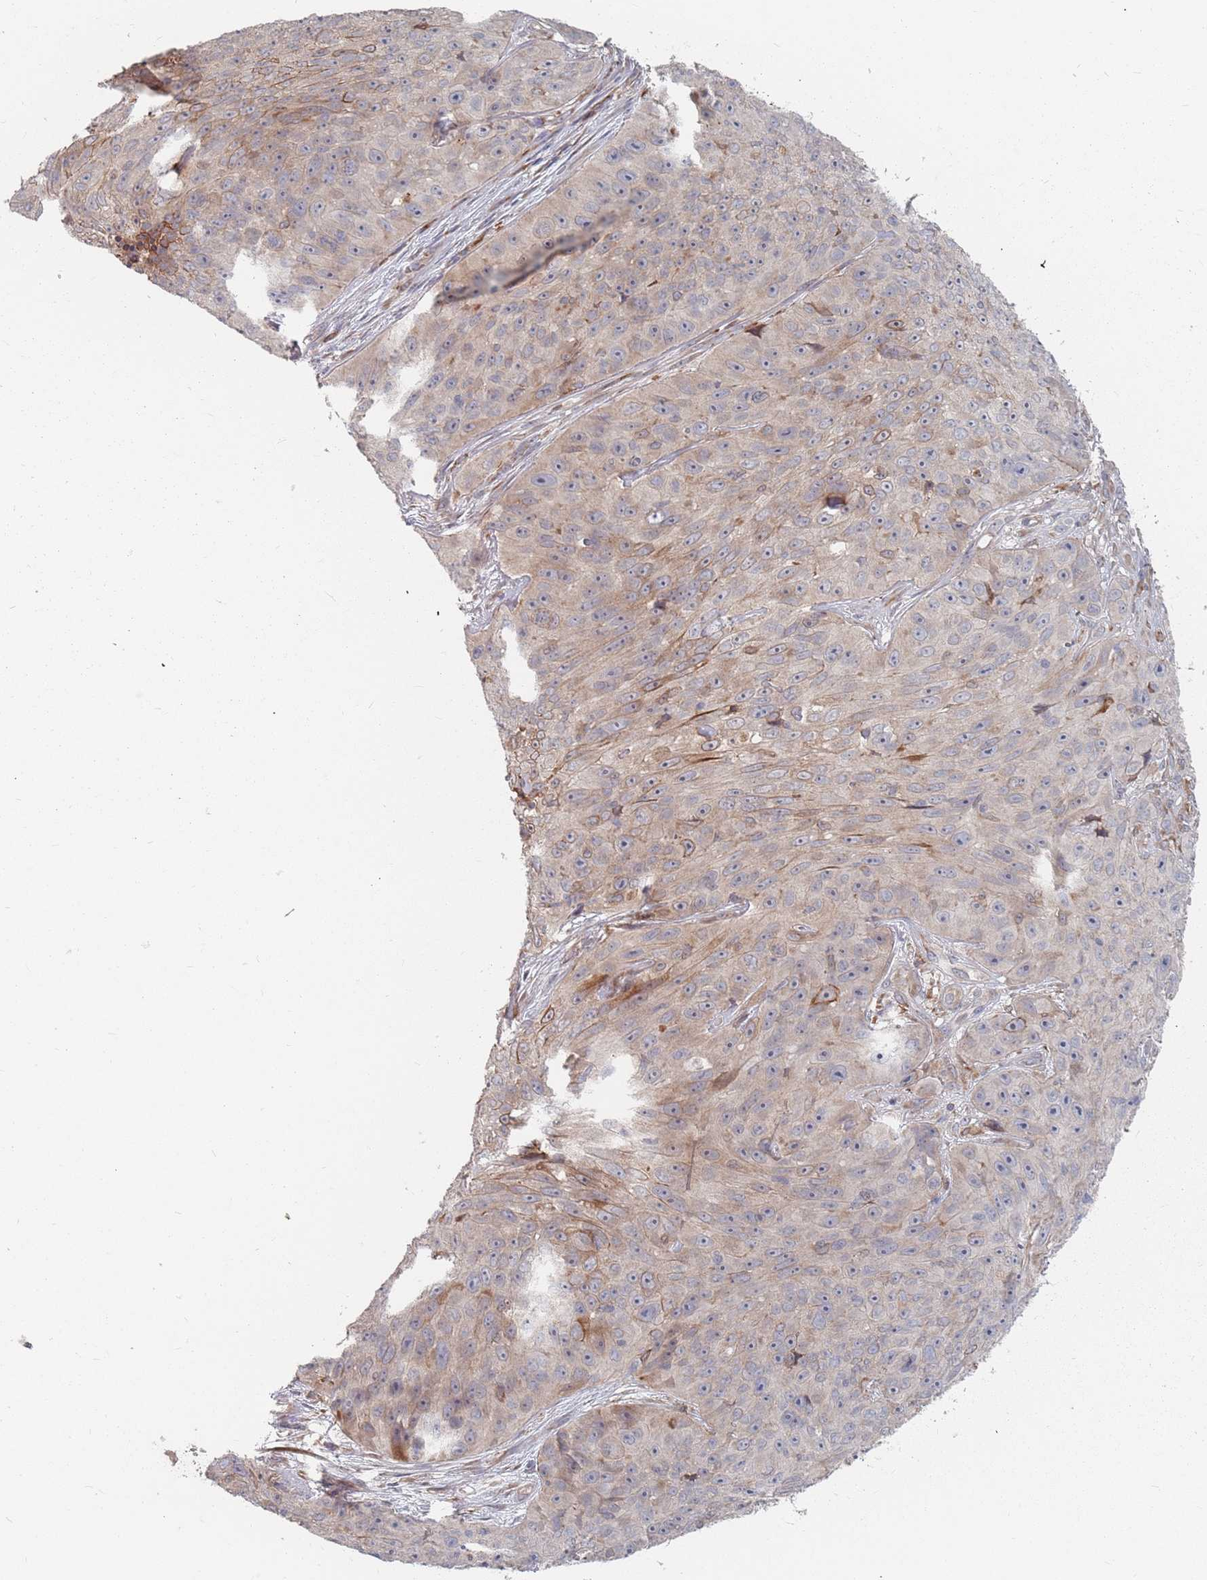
{"staining": {"intensity": "weak", "quantity": "25%-75%", "location": "cytoplasmic/membranous"}, "tissue": "skin cancer", "cell_type": "Tumor cells", "image_type": "cancer", "snomed": [{"axis": "morphology", "description": "Squamous cell carcinoma, NOS"}, {"axis": "topography", "description": "Skin"}], "caption": "The histopathology image reveals immunohistochemical staining of skin squamous cell carcinoma. There is weak cytoplasmic/membranous expression is present in approximately 25%-75% of tumor cells. (brown staining indicates protein expression, while blue staining denotes nuclei).", "gene": "ADAL", "patient": {"sex": "female", "age": 87}}